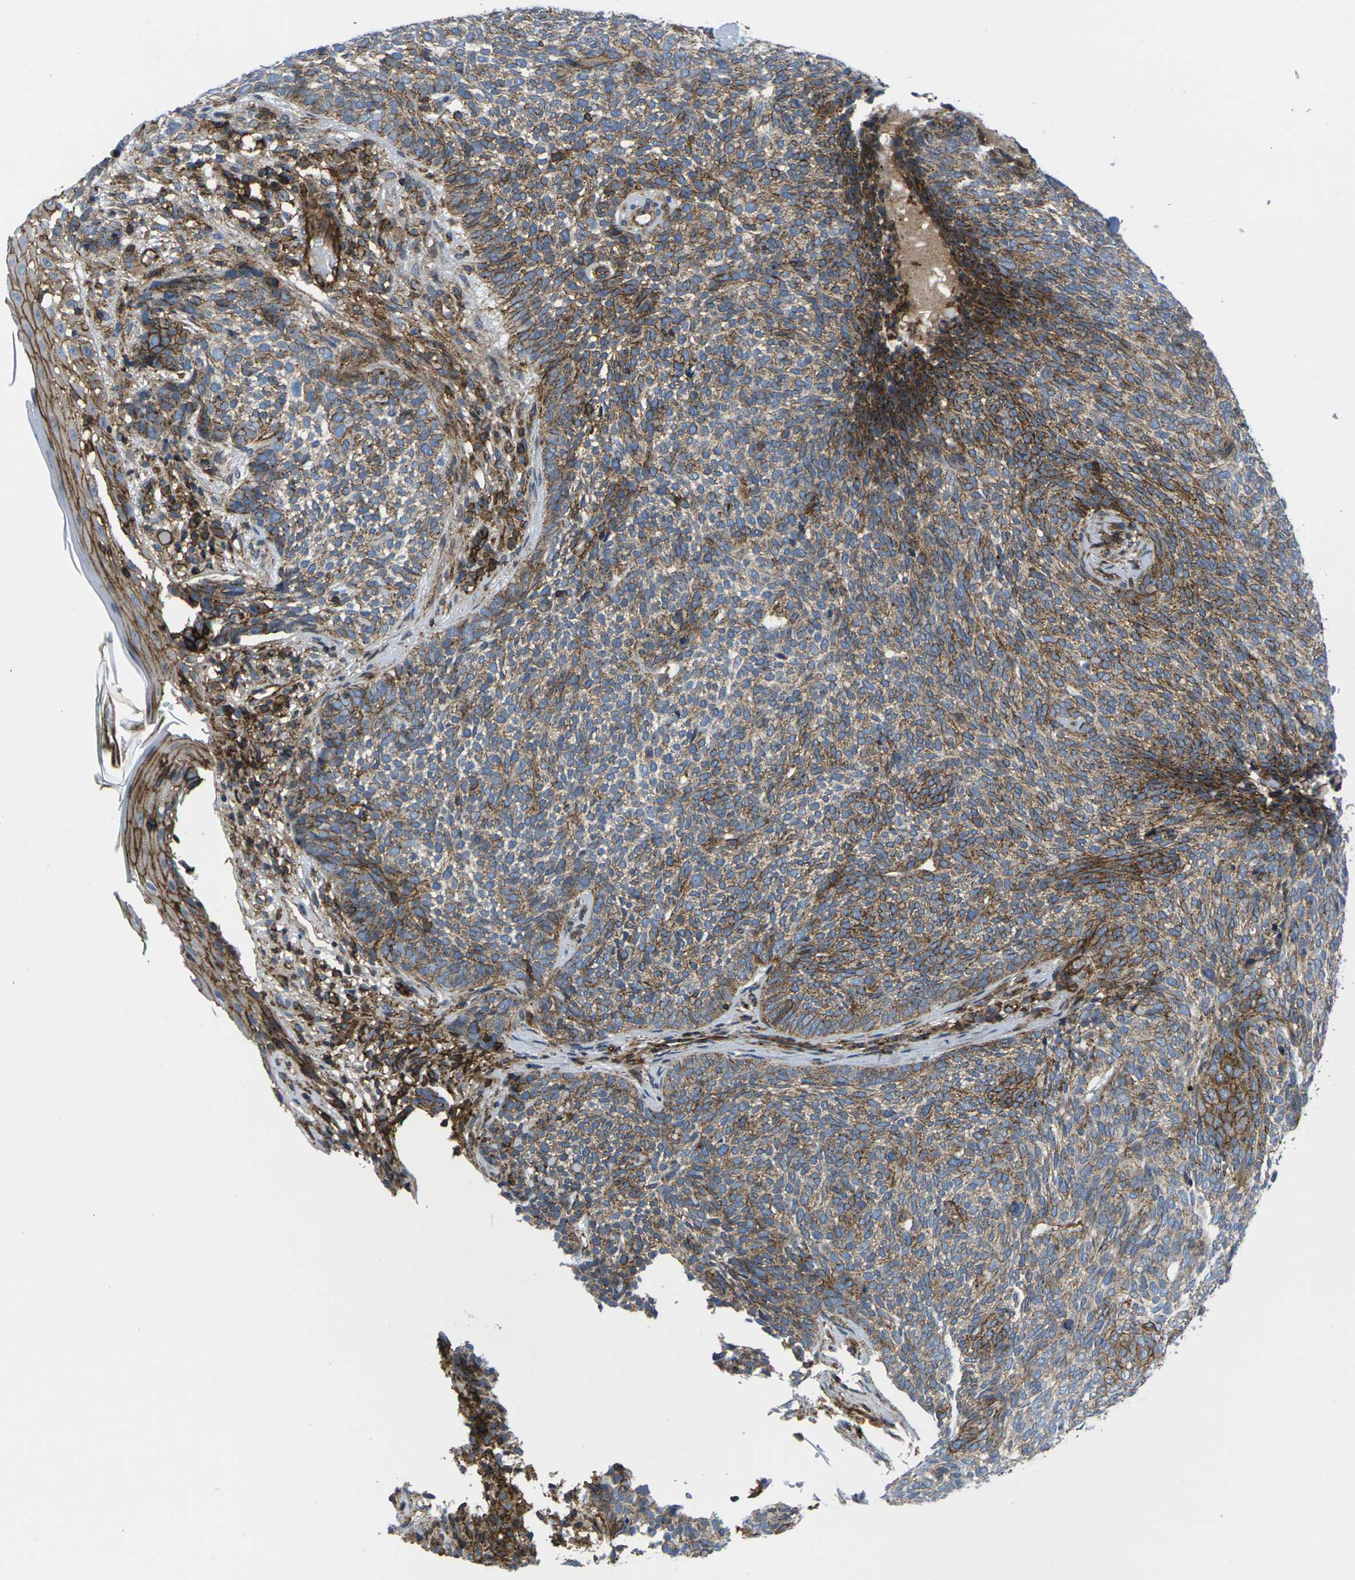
{"staining": {"intensity": "strong", "quantity": ">75%", "location": "cytoplasmic/membranous"}, "tissue": "skin cancer", "cell_type": "Tumor cells", "image_type": "cancer", "snomed": [{"axis": "morphology", "description": "Basal cell carcinoma"}, {"axis": "topography", "description": "Skin"}], "caption": "Human skin cancer (basal cell carcinoma) stained for a protein (brown) exhibits strong cytoplasmic/membranous positive staining in approximately >75% of tumor cells.", "gene": "IQGAP1", "patient": {"sex": "female", "age": 84}}